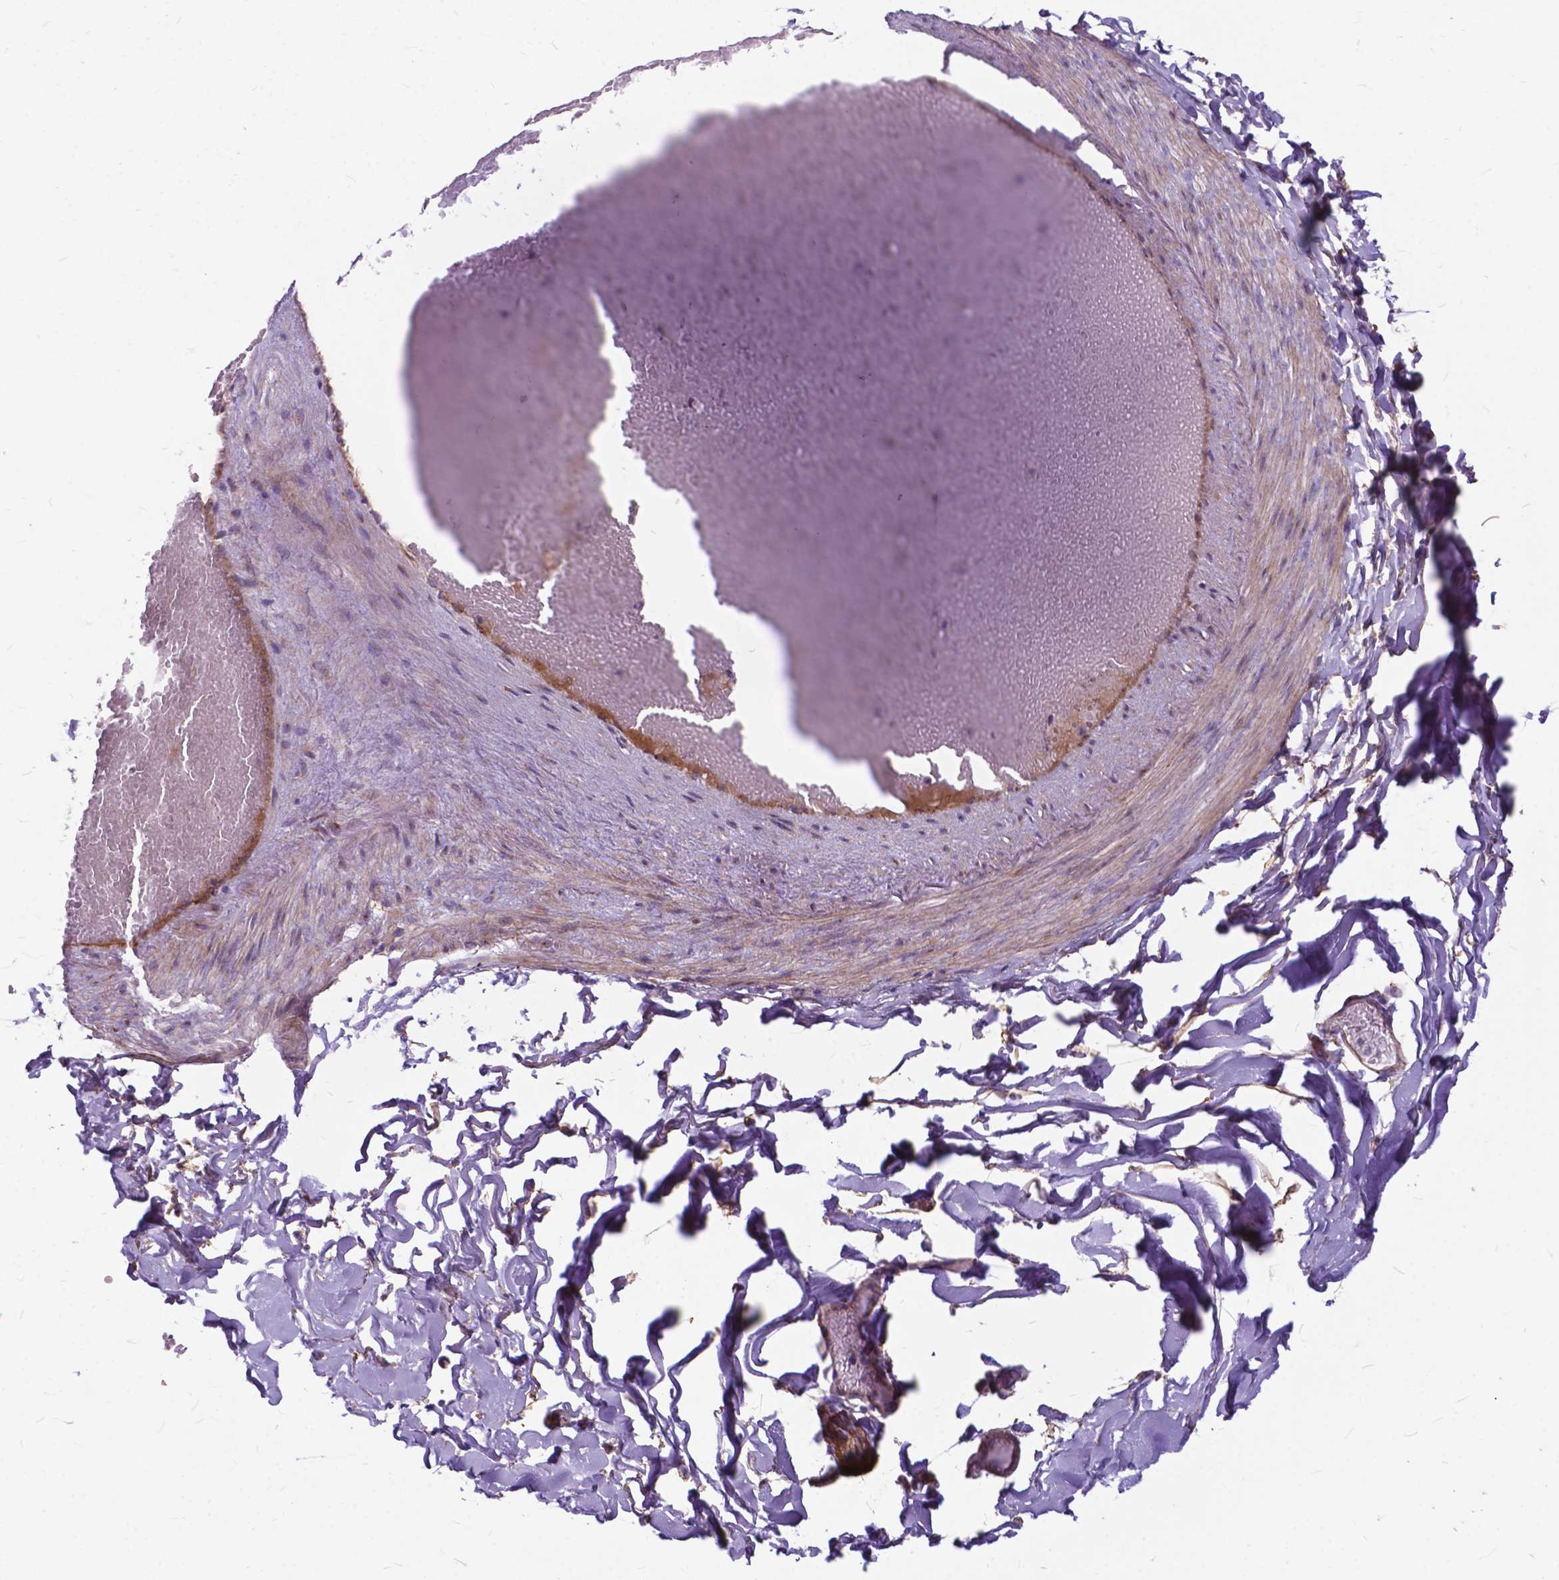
{"staining": {"intensity": "moderate", "quantity": "<25%", "location": "nuclear"}, "tissue": "adipose tissue", "cell_type": "Adipocytes", "image_type": "normal", "snomed": [{"axis": "morphology", "description": "Normal tissue, NOS"}, {"axis": "topography", "description": "Gallbladder"}, {"axis": "topography", "description": "Peripheral nerve tissue"}], "caption": "IHC staining of benign adipose tissue, which displays low levels of moderate nuclear positivity in about <25% of adipocytes indicating moderate nuclear protein expression. The staining was performed using DAB (brown) for protein detection and nuclei were counterstained in hematoxylin (blue).", "gene": "FLT4", "patient": {"sex": "female", "age": 45}}